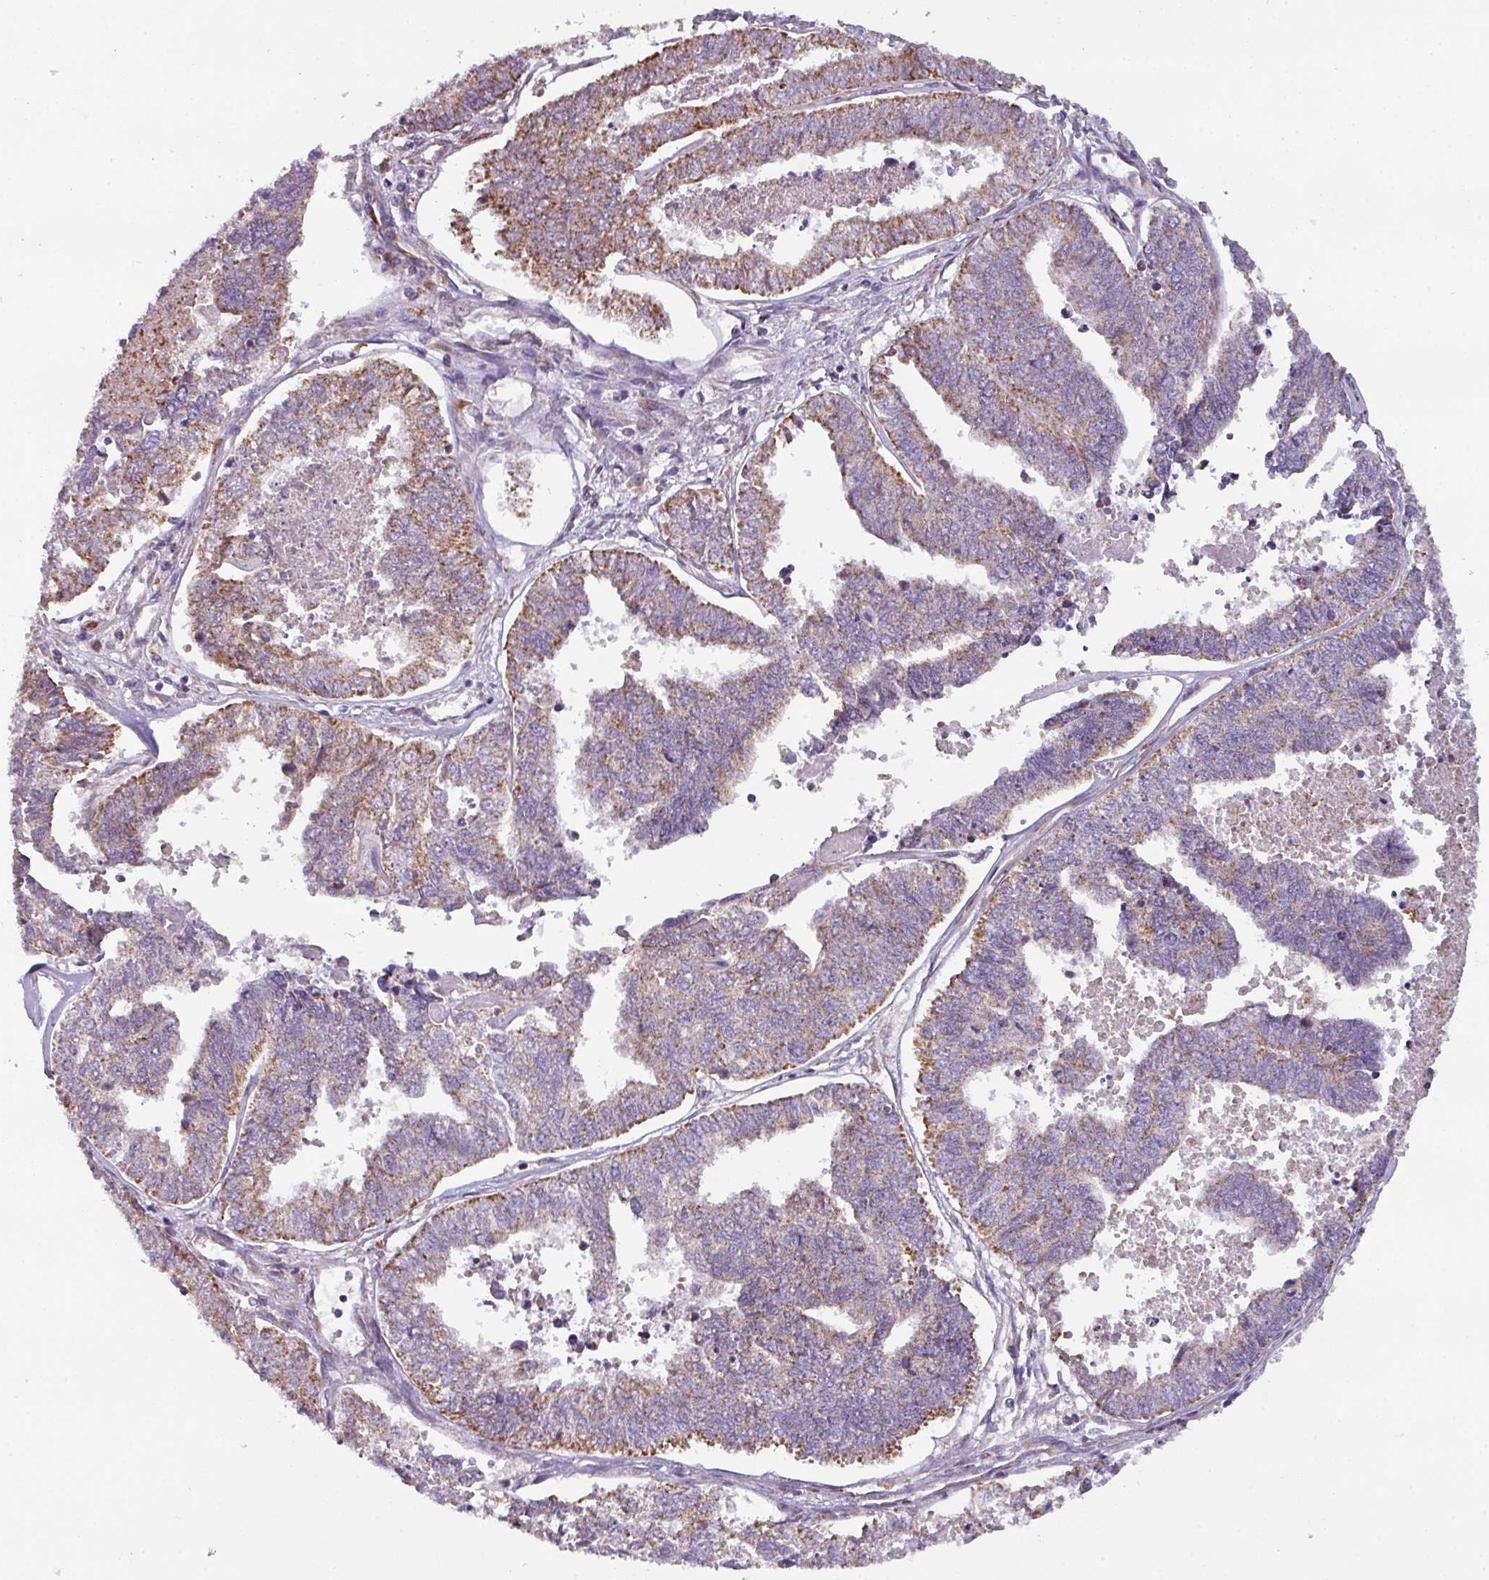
{"staining": {"intensity": "moderate", "quantity": "25%-75%", "location": "cytoplasmic/membranous"}, "tissue": "endometrial cancer", "cell_type": "Tumor cells", "image_type": "cancer", "snomed": [{"axis": "morphology", "description": "Adenocarcinoma, NOS"}, {"axis": "topography", "description": "Endometrium"}], "caption": "Protein expression analysis of endometrial cancer (adenocarcinoma) reveals moderate cytoplasmic/membranous positivity in about 25%-75% of tumor cells.", "gene": "C2orf68", "patient": {"sex": "female", "age": 73}}